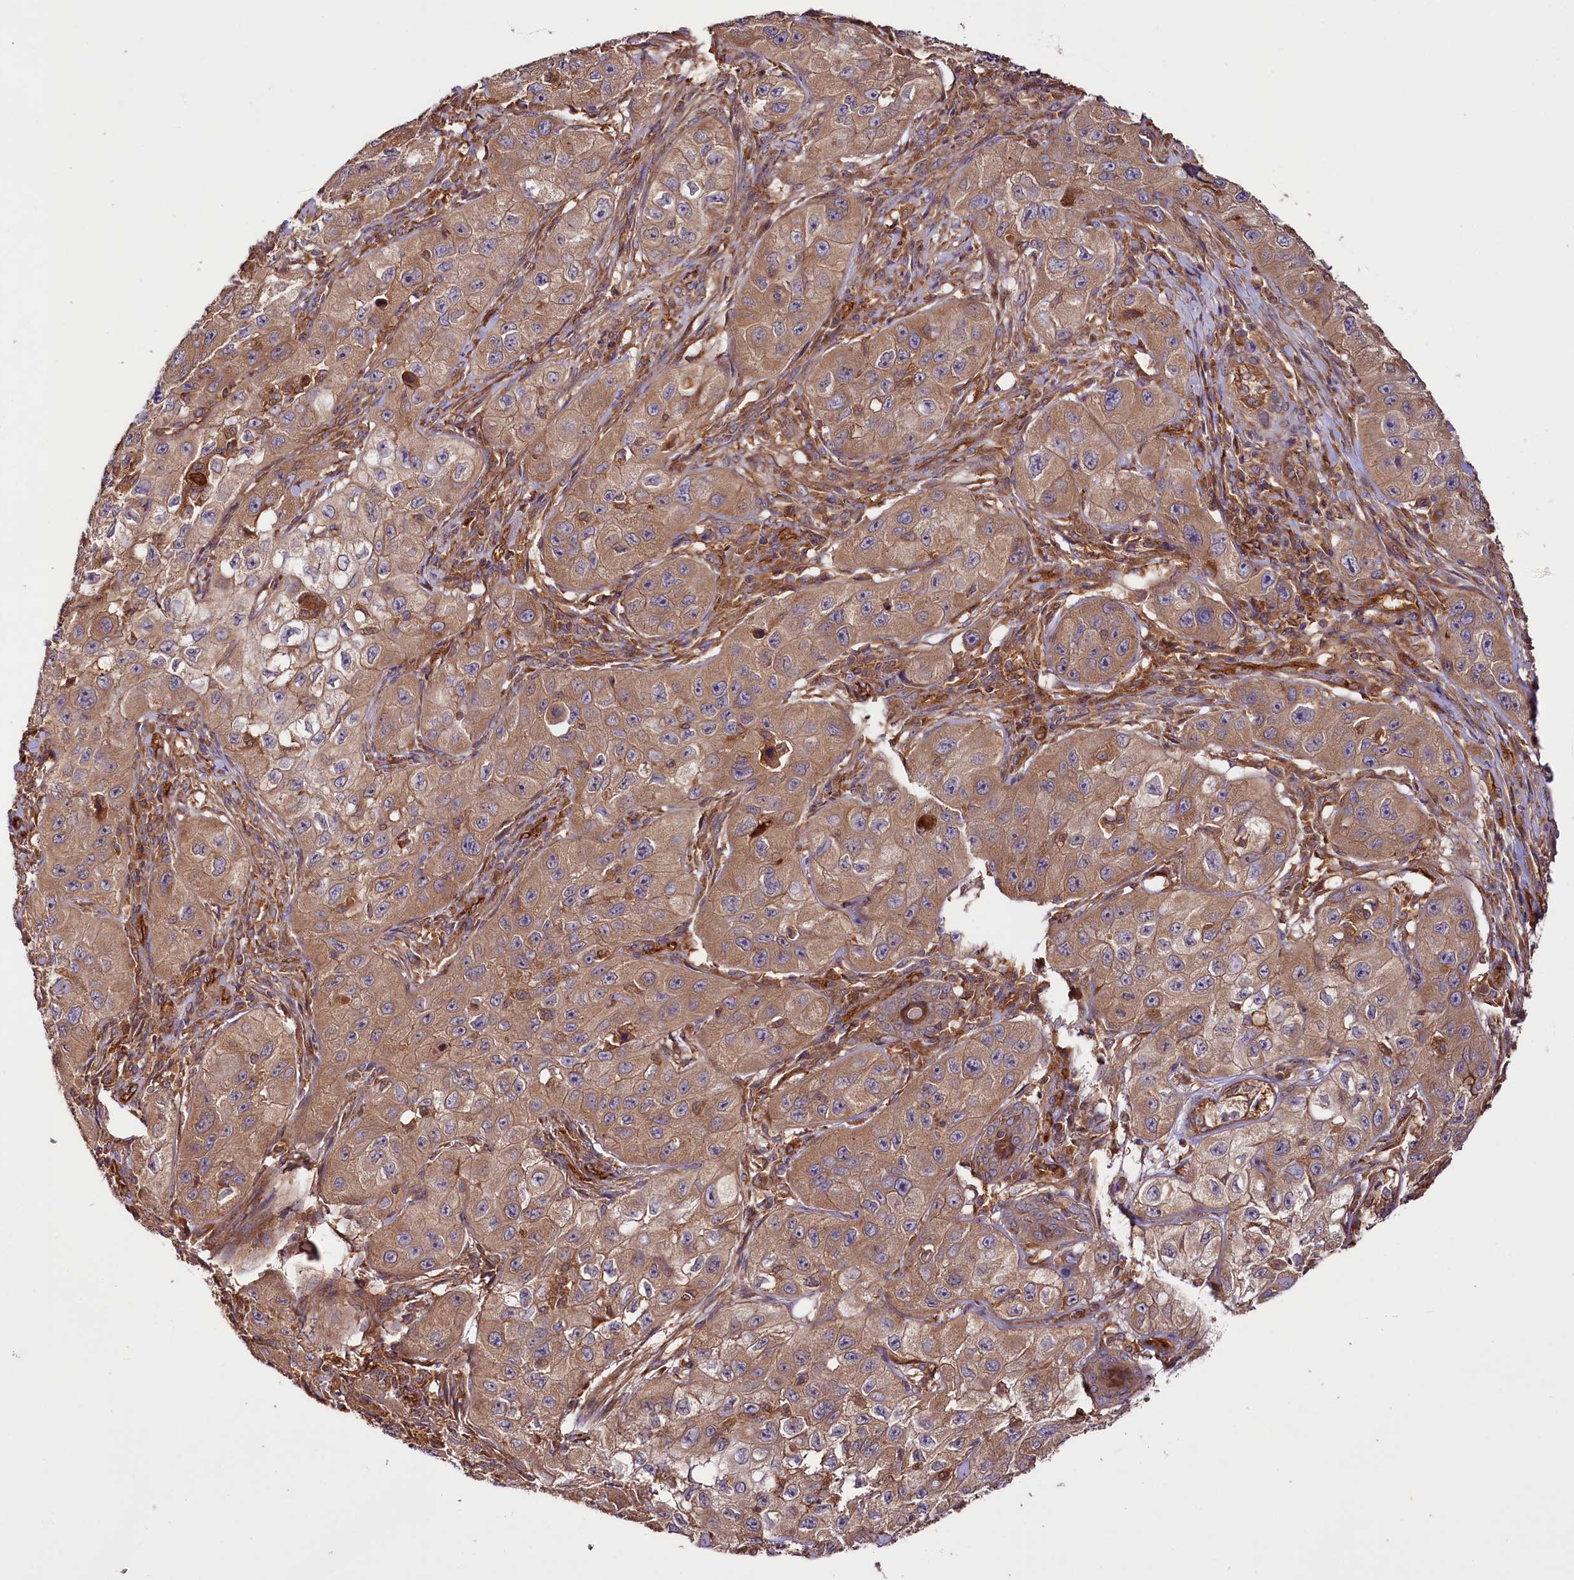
{"staining": {"intensity": "moderate", "quantity": ">75%", "location": "cytoplasmic/membranous"}, "tissue": "skin cancer", "cell_type": "Tumor cells", "image_type": "cancer", "snomed": [{"axis": "morphology", "description": "Squamous cell carcinoma, NOS"}, {"axis": "topography", "description": "Skin"}, {"axis": "topography", "description": "Subcutis"}], "caption": "The immunohistochemical stain highlights moderate cytoplasmic/membranous positivity in tumor cells of skin squamous cell carcinoma tissue.", "gene": "CEP295", "patient": {"sex": "male", "age": 73}}